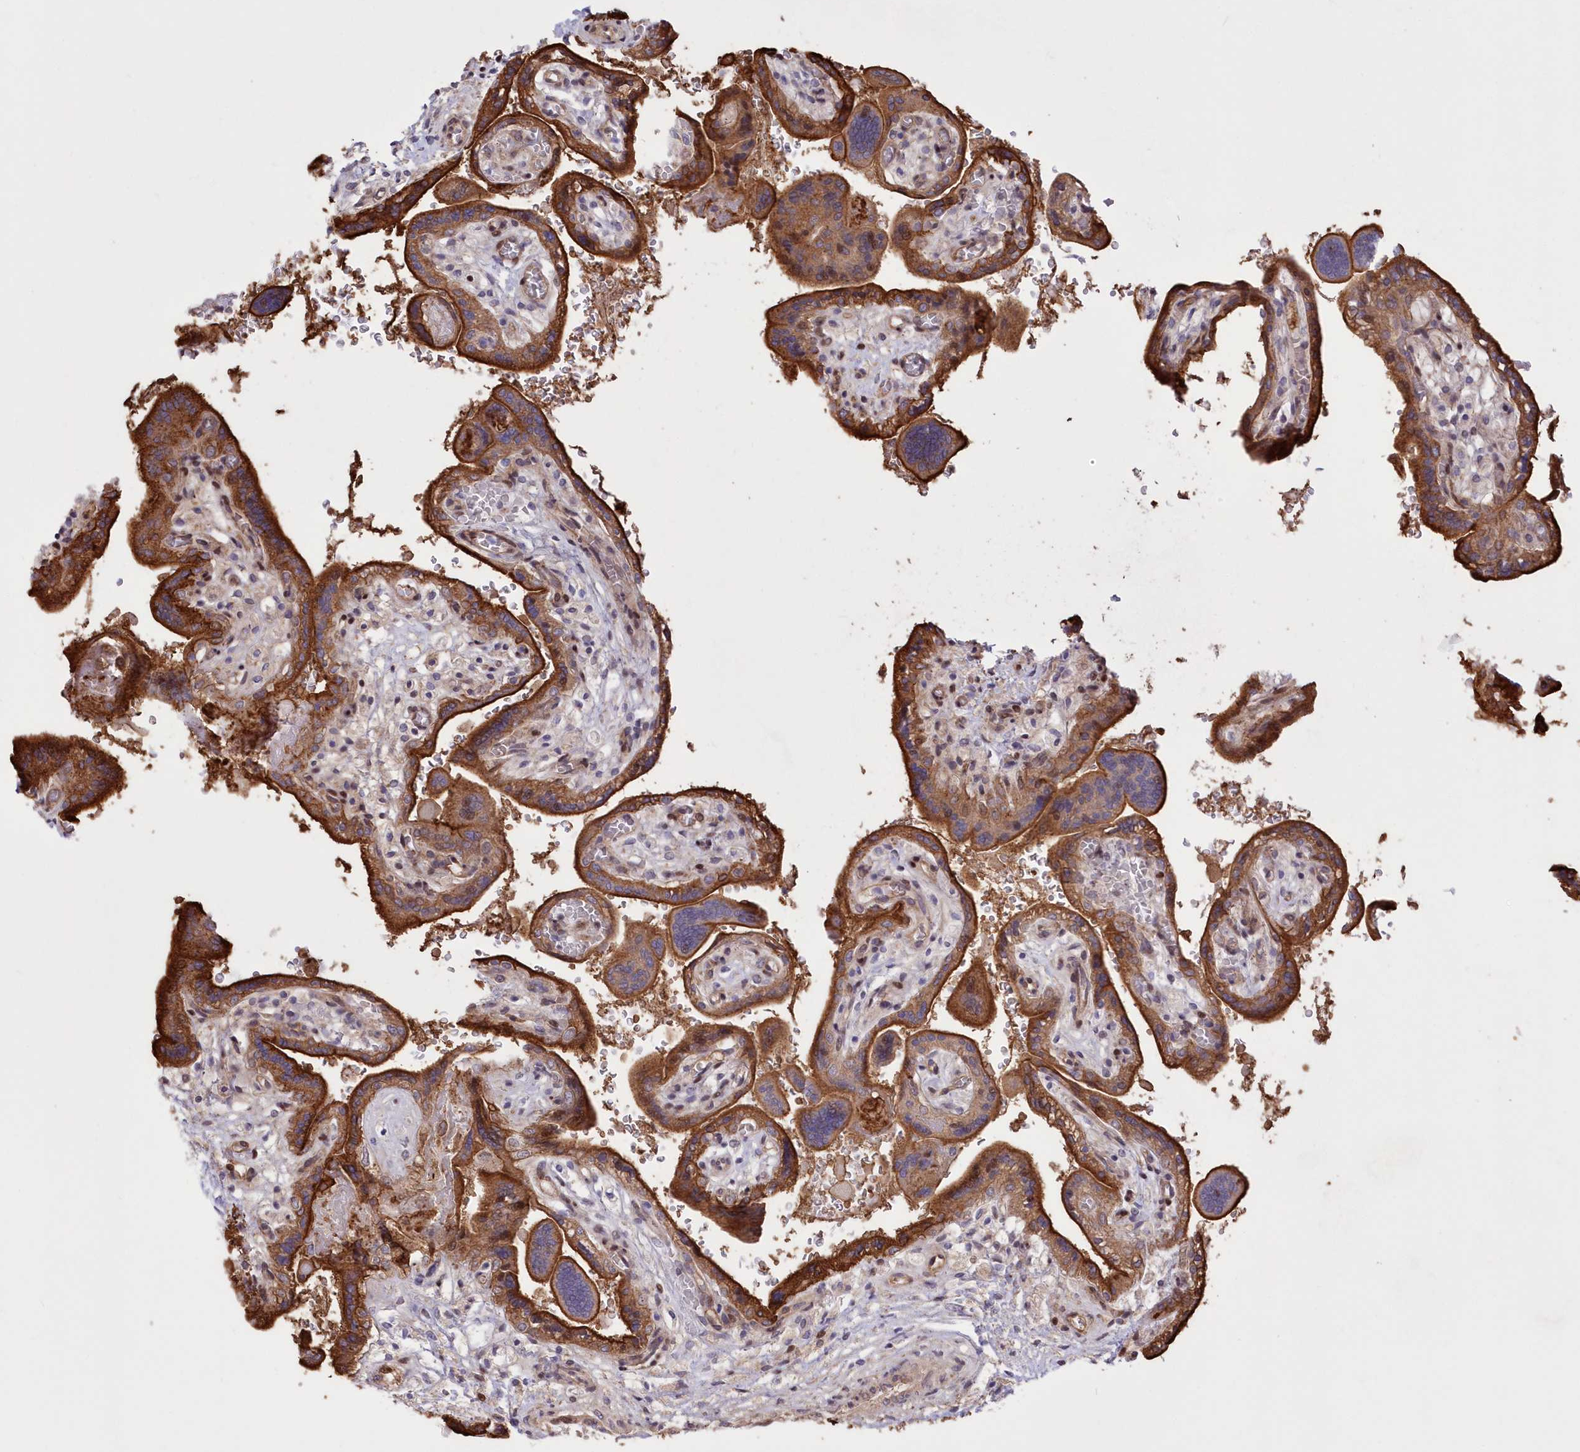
{"staining": {"intensity": "strong", "quantity": ">75%", "location": "cytoplasmic/membranous,nuclear"}, "tissue": "placenta", "cell_type": "Trophoblastic cells", "image_type": "normal", "snomed": [{"axis": "morphology", "description": "Normal tissue, NOS"}, {"axis": "topography", "description": "Placenta"}], "caption": "Immunohistochemistry (IHC) image of unremarkable placenta stained for a protein (brown), which shows high levels of strong cytoplasmic/membranous,nuclear positivity in about >75% of trophoblastic cells.", "gene": "RNPEPL1", "patient": {"sex": "female", "age": 37}}